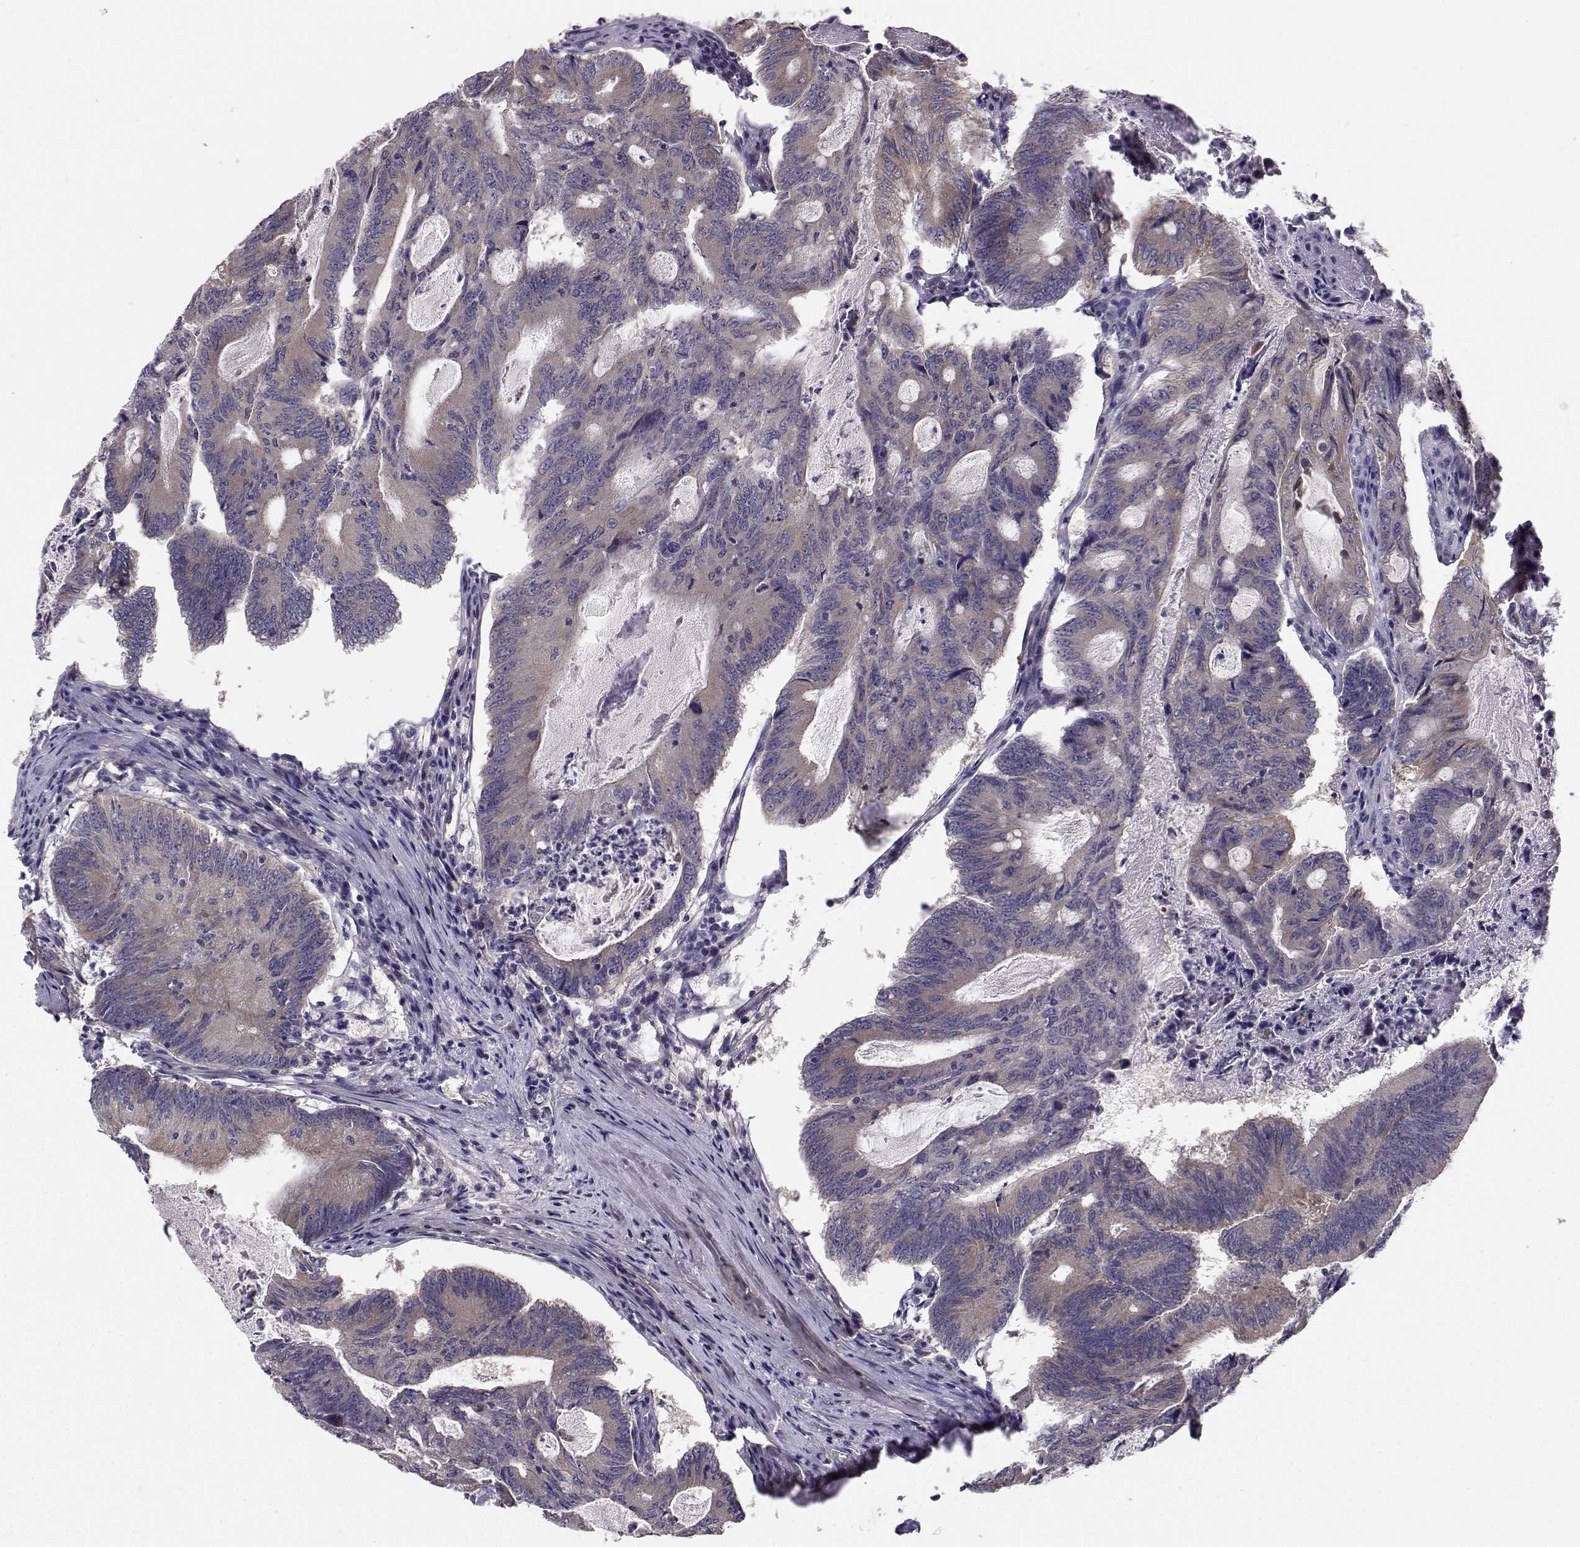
{"staining": {"intensity": "moderate", "quantity": "25%-75%", "location": "cytoplasmic/membranous"}, "tissue": "colorectal cancer", "cell_type": "Tumor cells", "image_type": "cancer", "snomed": [{"axis": "morphology", "description": "Adenocarcinoma, NOS"}, {"axis": "topography", "description": "Colon"}], "caption": "IHC histopathology image of human colorectal cancer stained for a protein (brown), which displays medium levels of moderate cytoplasmic/membranous positivity in approximately 25%-75% of tumor cells.", "gene": "PEX5L", "patient": {"sex": "female", "age": 70}}